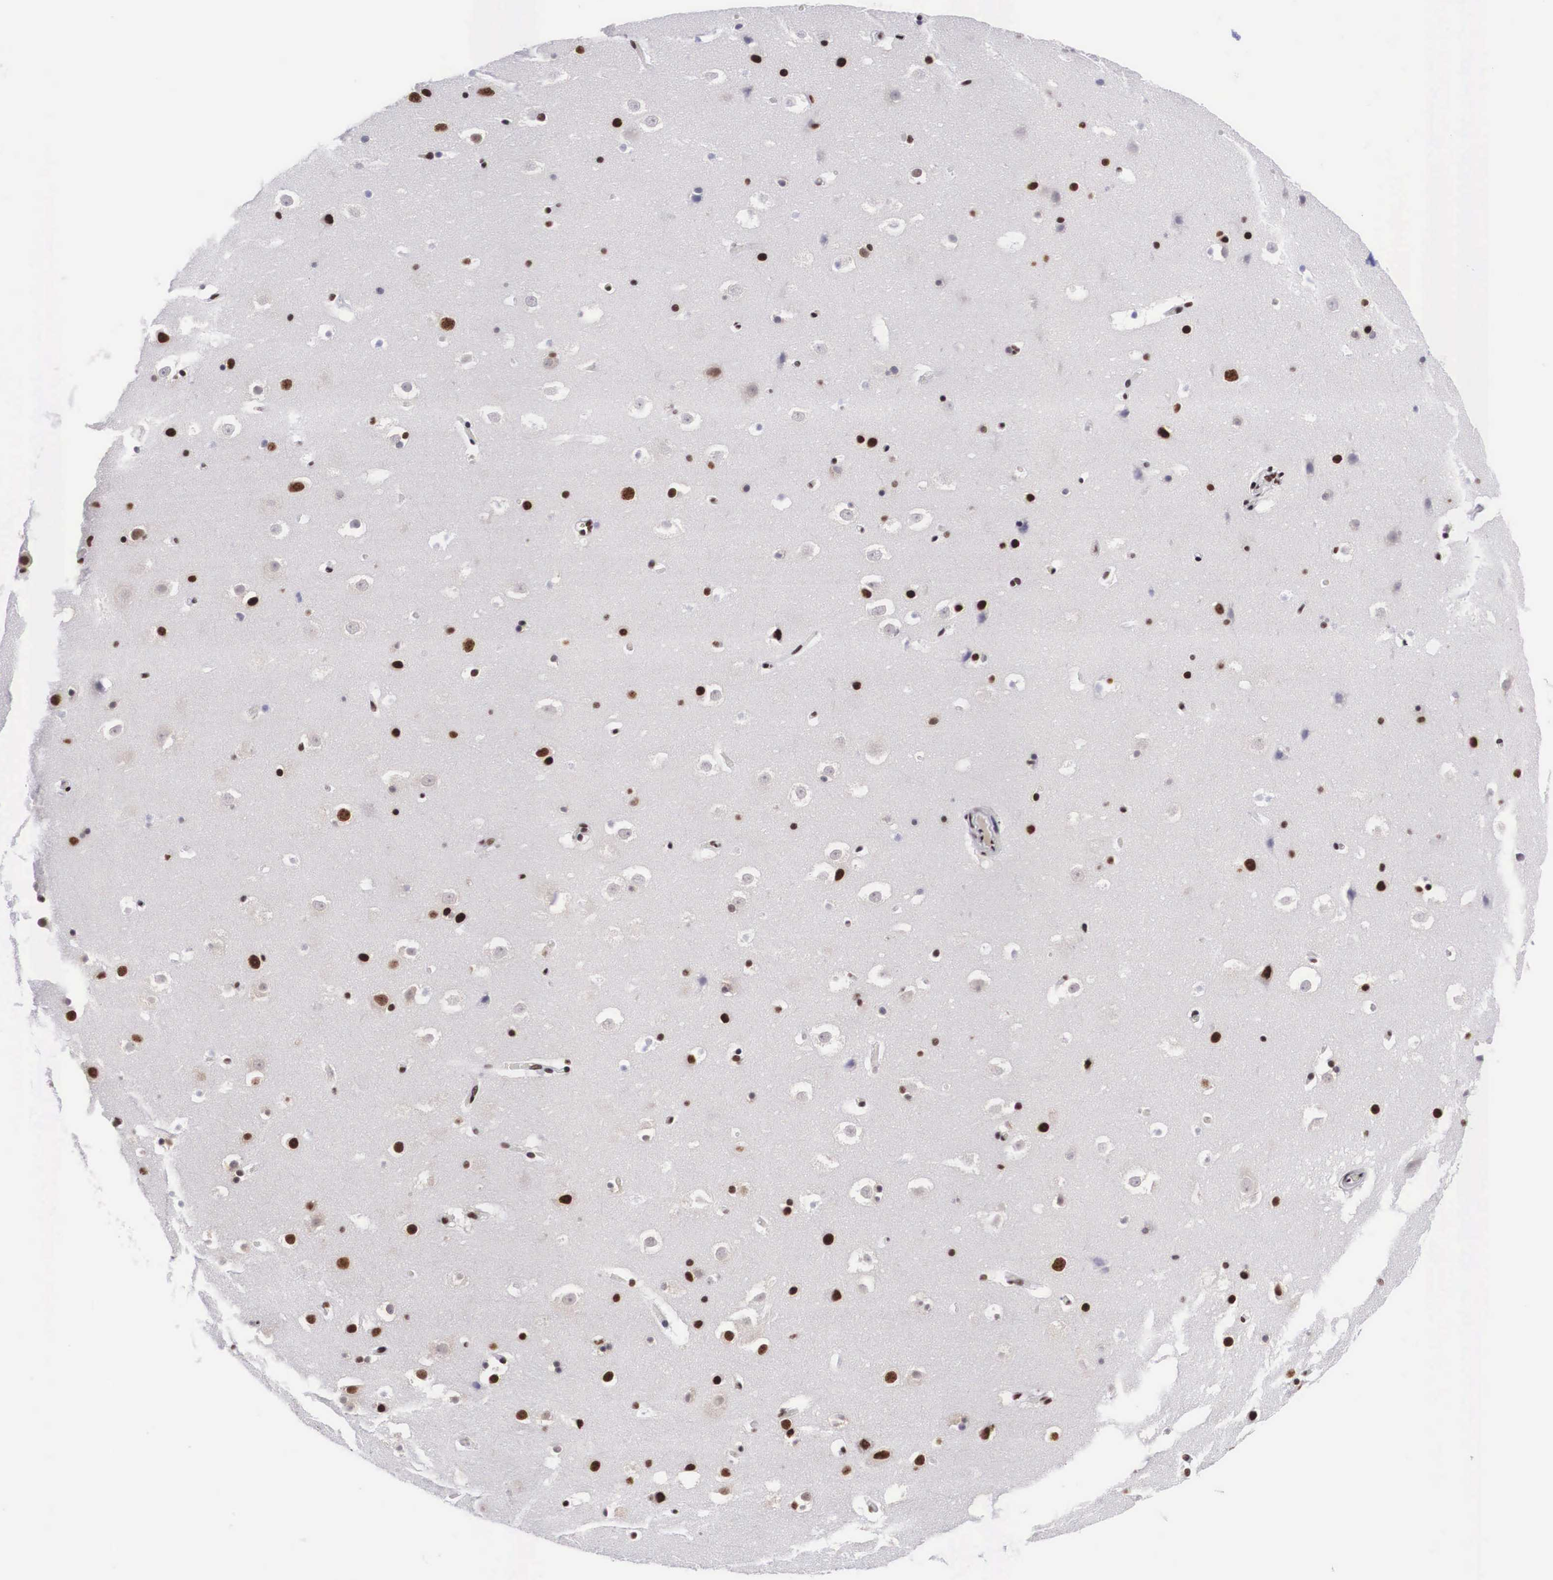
{"staining": {"intensity": "strong", "quantity": ">75%", "location": "nuclear"}, "tissue": "hippocampus", "cell_type": "Glial cells", "image_type": "normal", "snomed": [{"axis": "morphology", "description": "Normal tissue, NOS"}, {"axis": "topography", "description": "Hippocampus"}], "caption": "Benign hippocampus demonstrates strong nuclear expression in approximately >75% of glial cells Nuclei are stained in blue..", "gene": "SF3A1", "patient": {"sex": "male", "age": 45}}